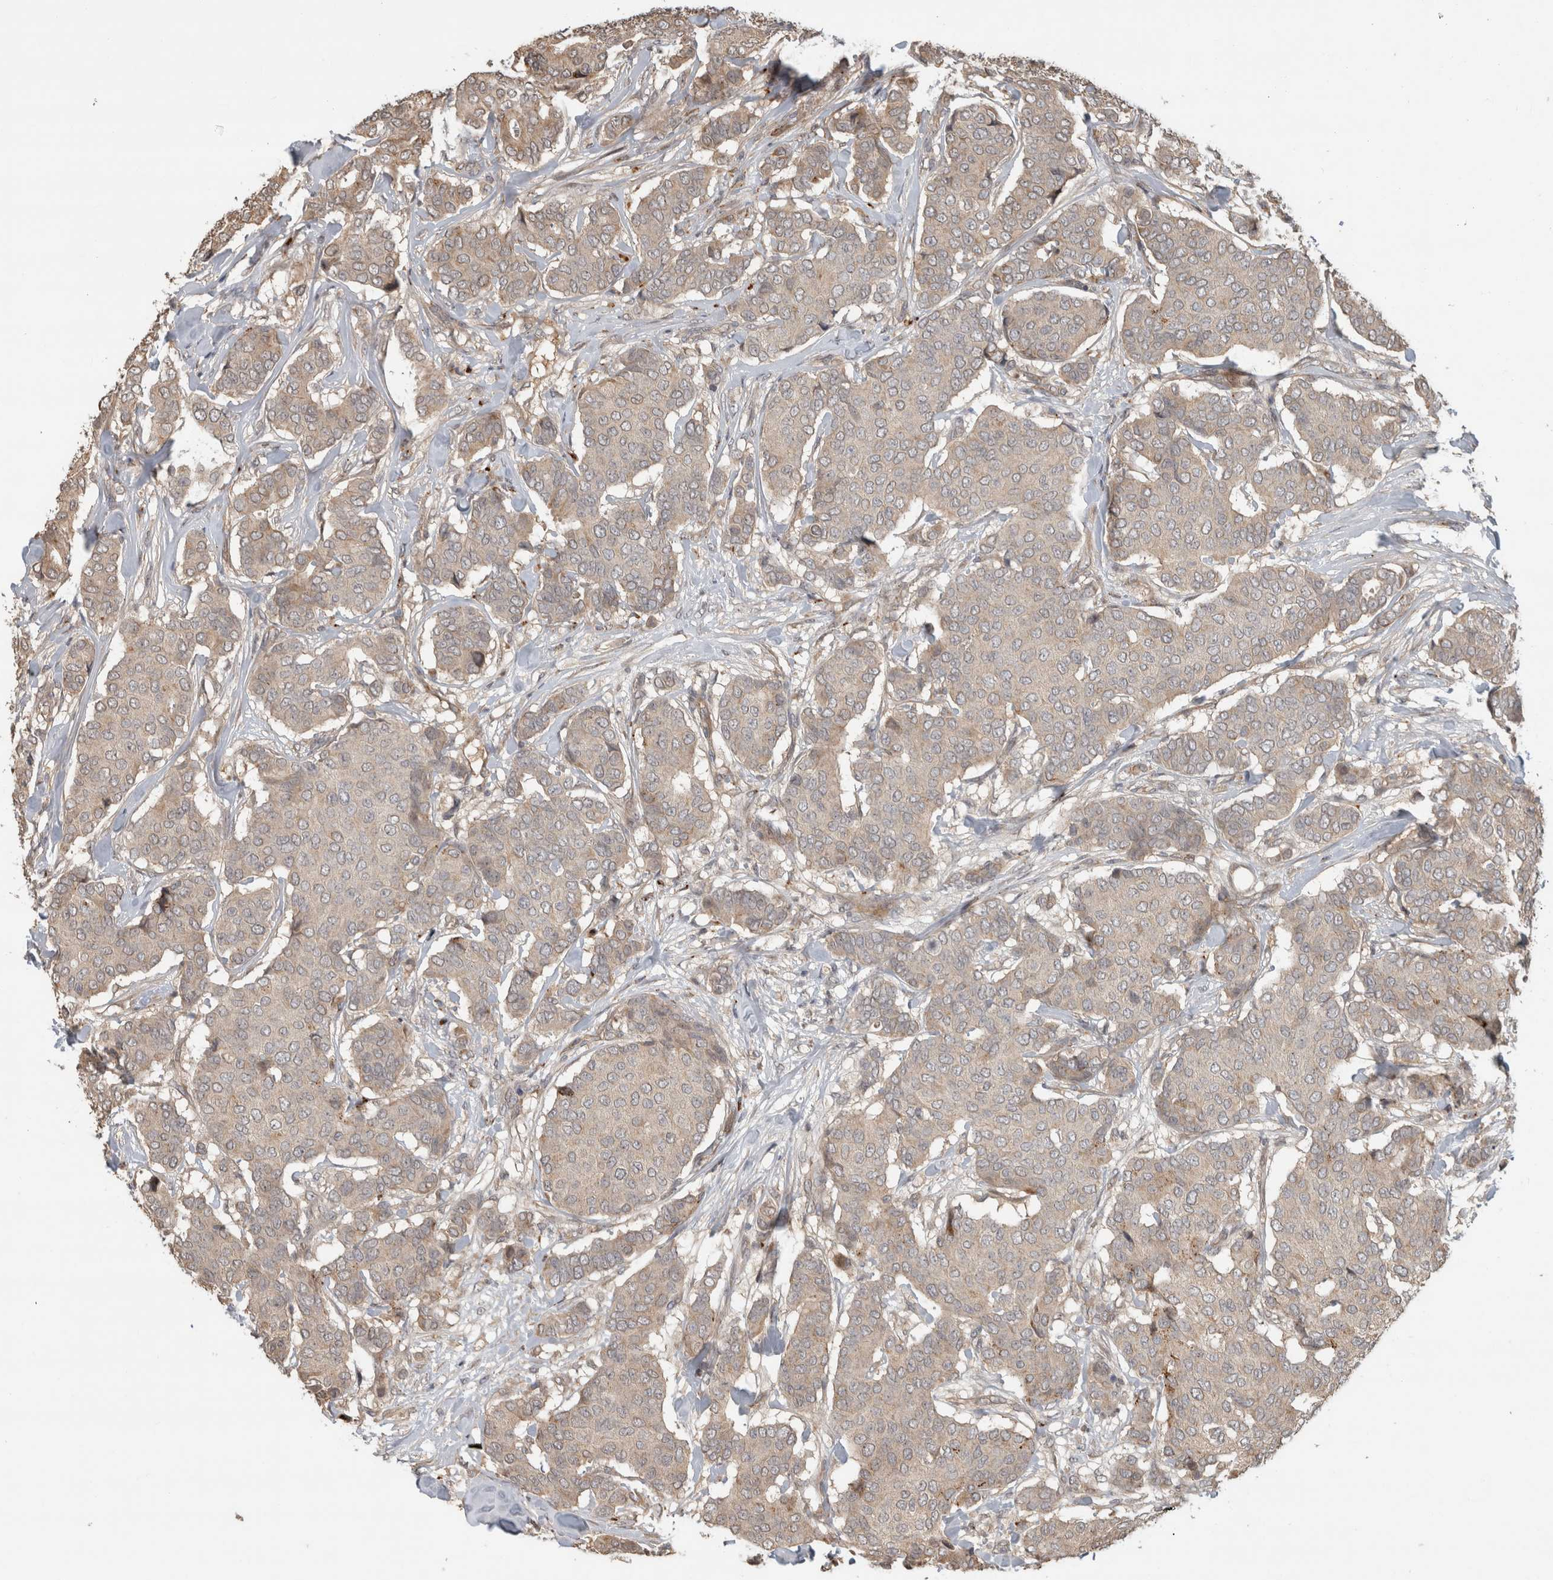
{"staining": {"intensity": "weak", "quantity": "<25%", "location": "cytoplasmic/membranous"}, "tissue": "breast cancer", "cell_type": "Tumor cells", "image_type": "cancer", "snomed": [{"axis": "morphology", "description": "Duct carcinoma"}, {"axis": "topography", "description": "Breast"}], "caption": "Micrograph shows no significant protein expression in tumor cells of breast cancer.", "gene": "PITPNC1", "patient": {"sex": "female", "age": 75}}